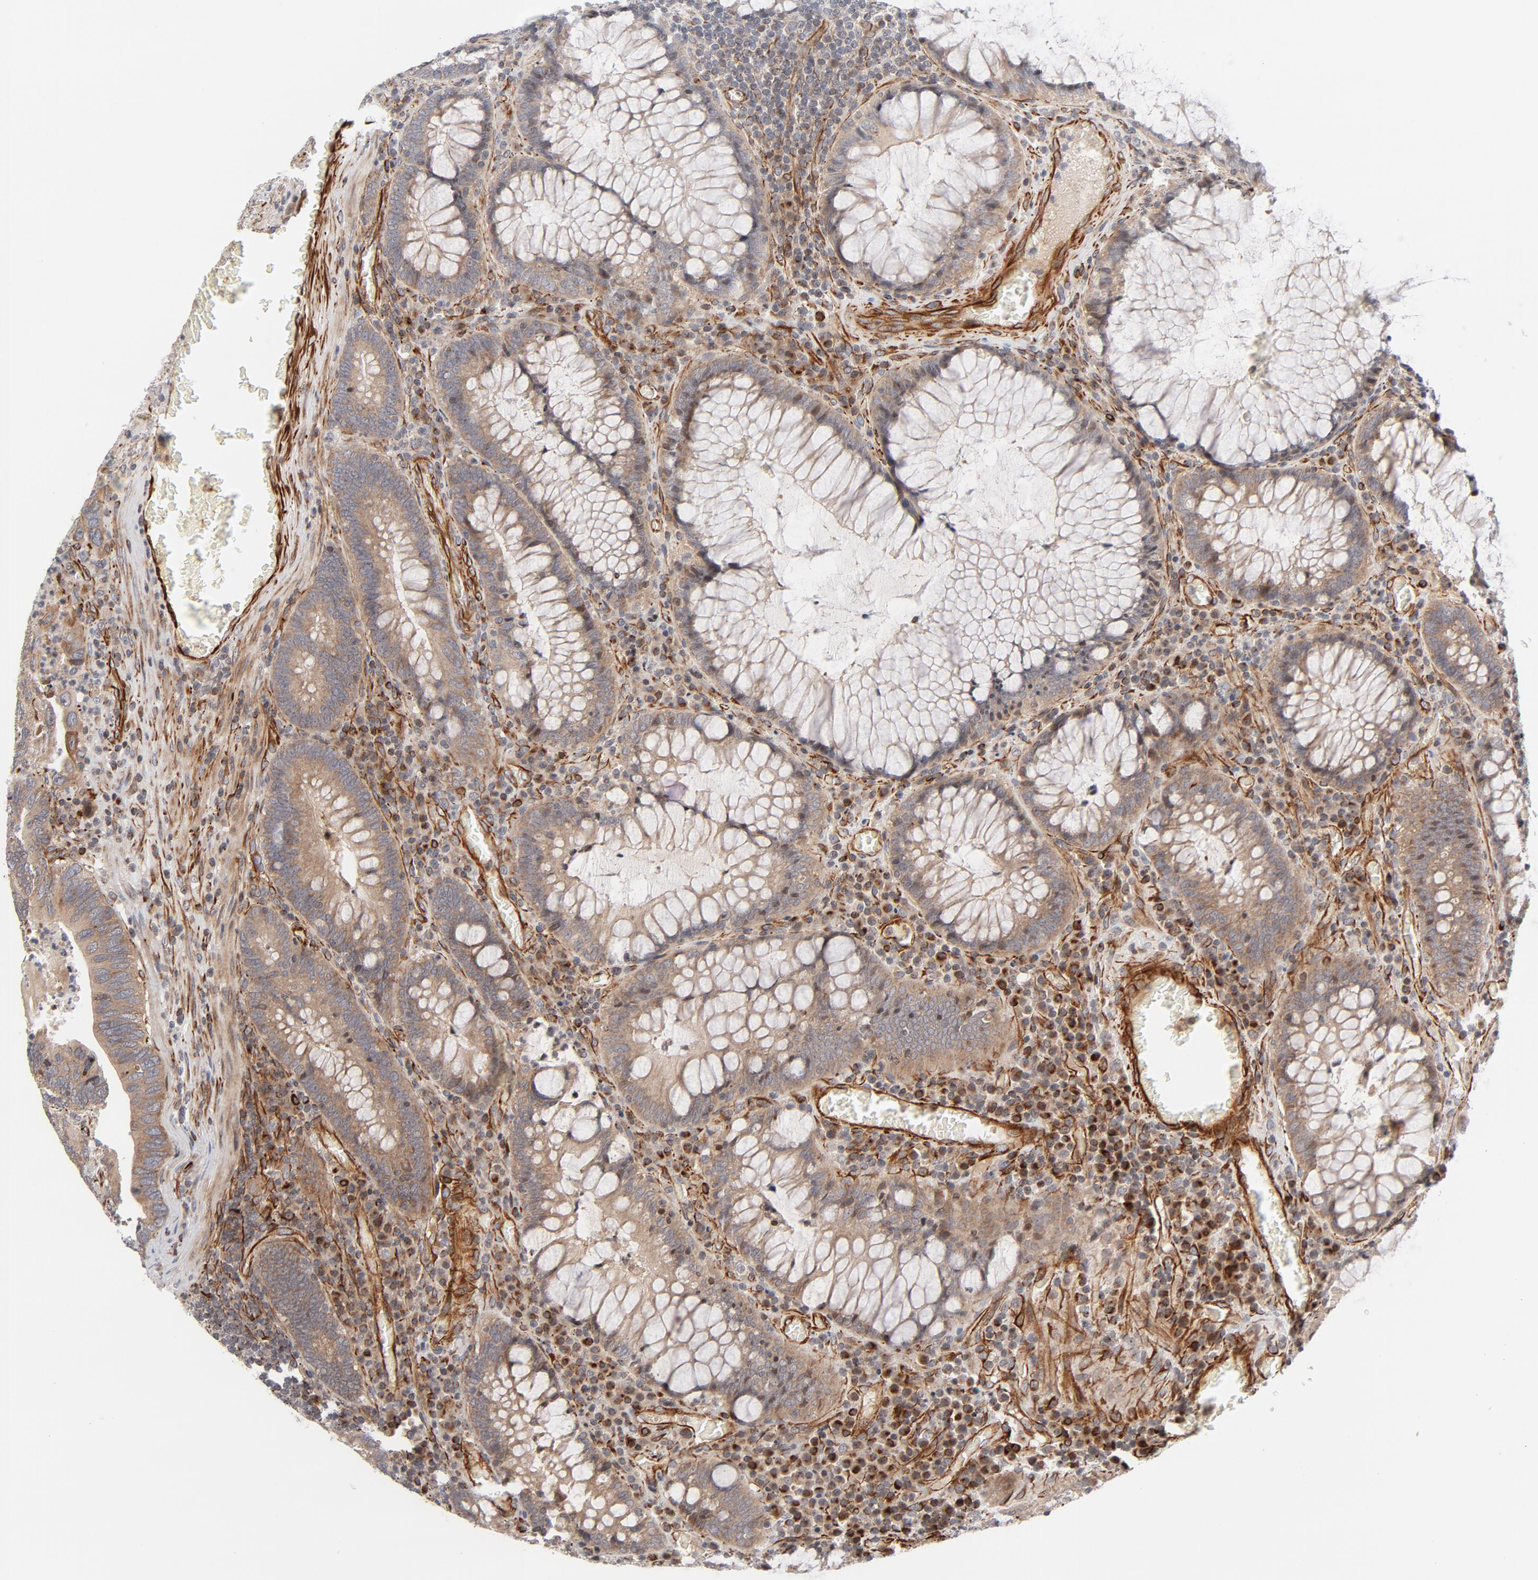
{"staining": {"intensity": "weak", "quantity": ">75%", "location": "cytoplasmic/membranous"}, "tissue": "colorectal cancer", "cell_type": "Tumor cells", "image_type": "cancer", "snomed": [{"axis": "morphology", "description": "Adenocarcinoma, NOS"}, {"axis": "topography", "description": "Colon"}], "caption": "Tumor cells display low levels of weak cytoplasmic/membranous expression in approximately >75% of cells in colorectal cancer (adenocarcinoma). The protein of interest is stained brown, and the nuclei are stained in blue (DAB IHC with brightfield microscopy, high magnification).", "gene": "DNAAF2", "patient": {"sex": "male", "age": 72}}